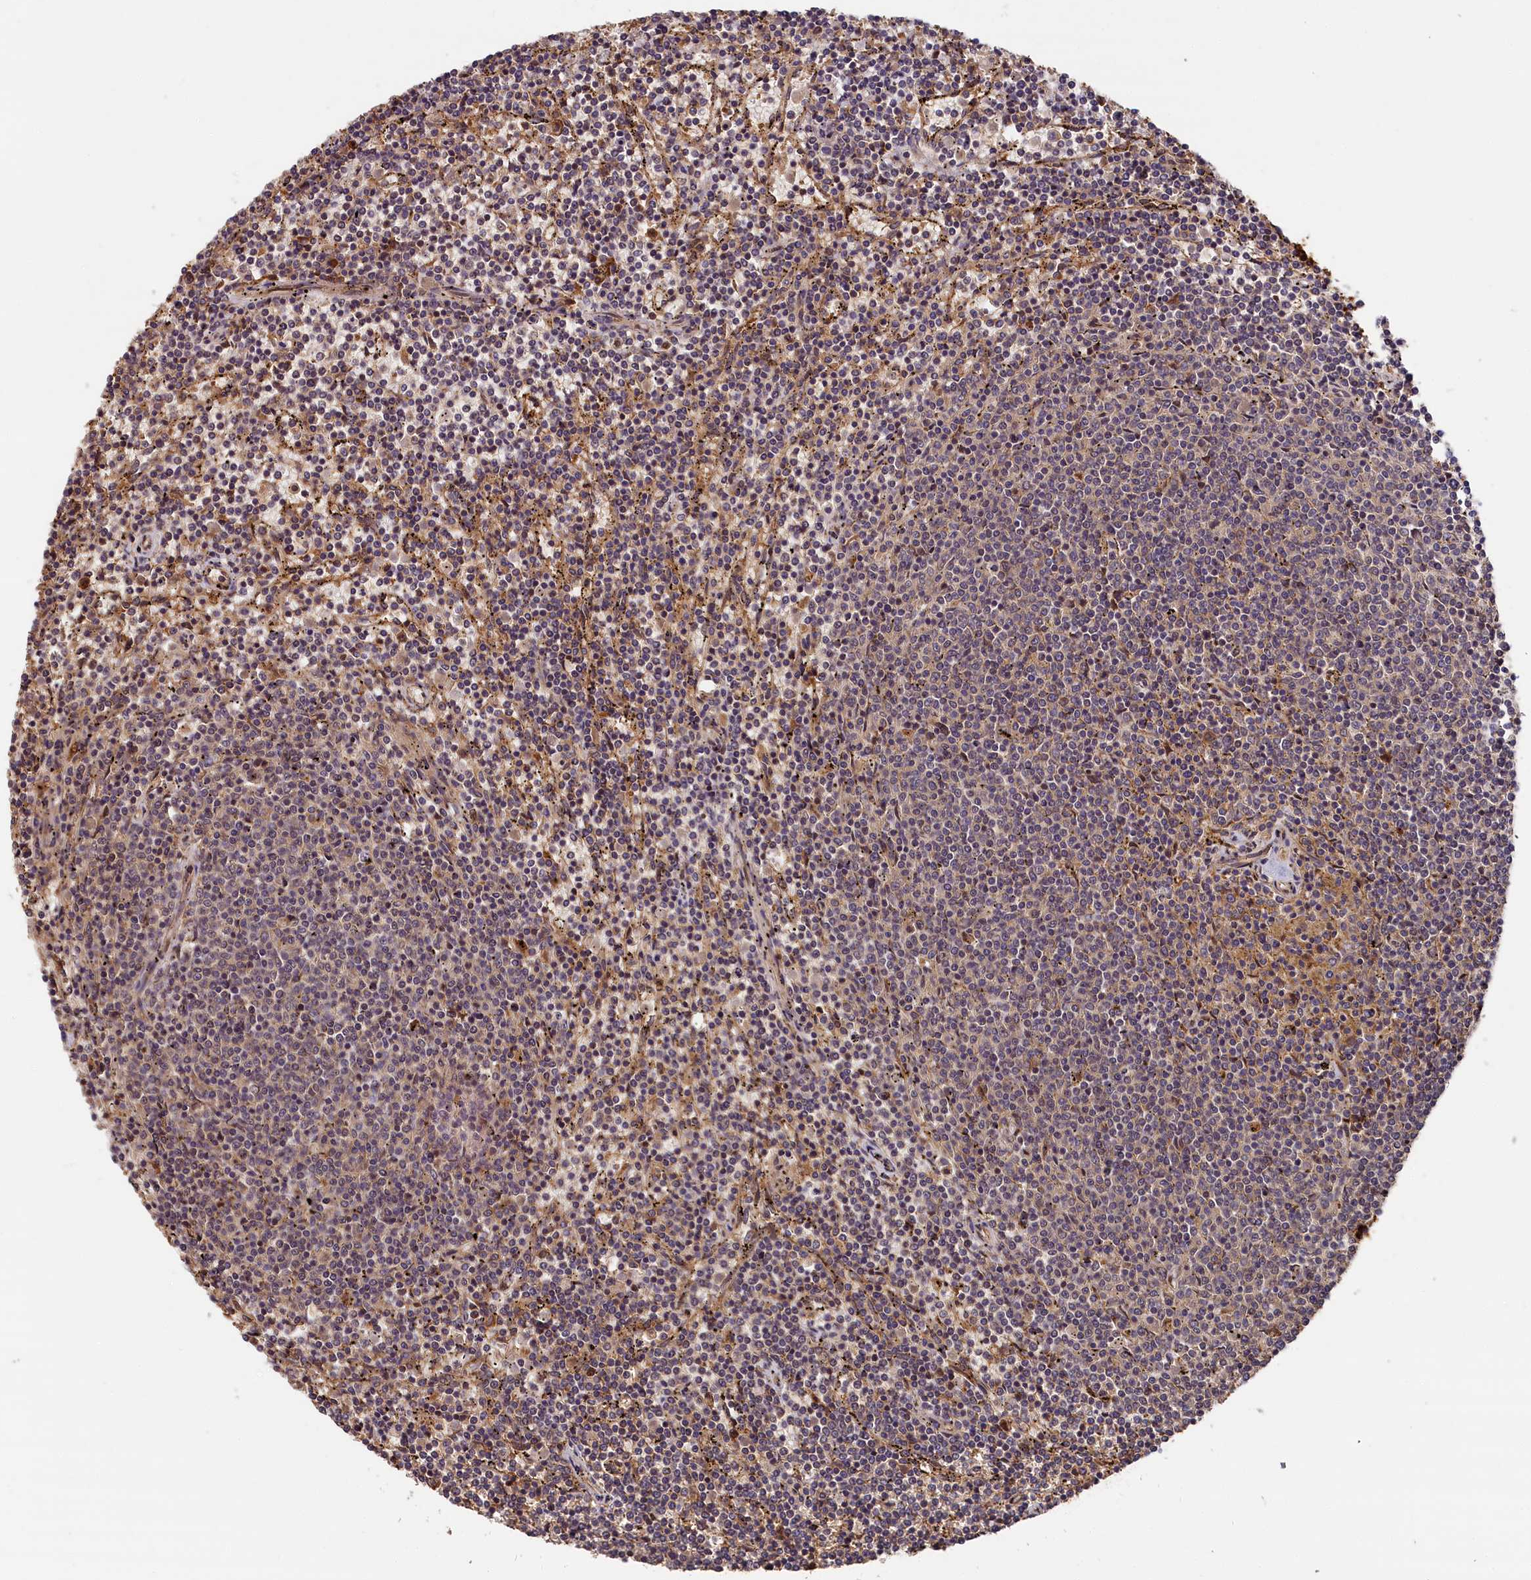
{"staining": {"intensity": "weak", "quantity": "<25%", "location": "cytoplasmic/membranous"}, "tissue": "lymphoma", "cell_type": "Tumor cells", "image_type": "cancer", "snomed": [{"axis": "morphology", "description": "Malignant lymphoma, non-Hodgkin's type, Low grade"}, {"axis": "topography", "description": "Spleen"}], "caption": "Lymphoma was stained to show a protein in brown. There is no significant staining in tumor cells.", "gene": "ITIH1", "patient": {"sex": "female", "age": 50}}